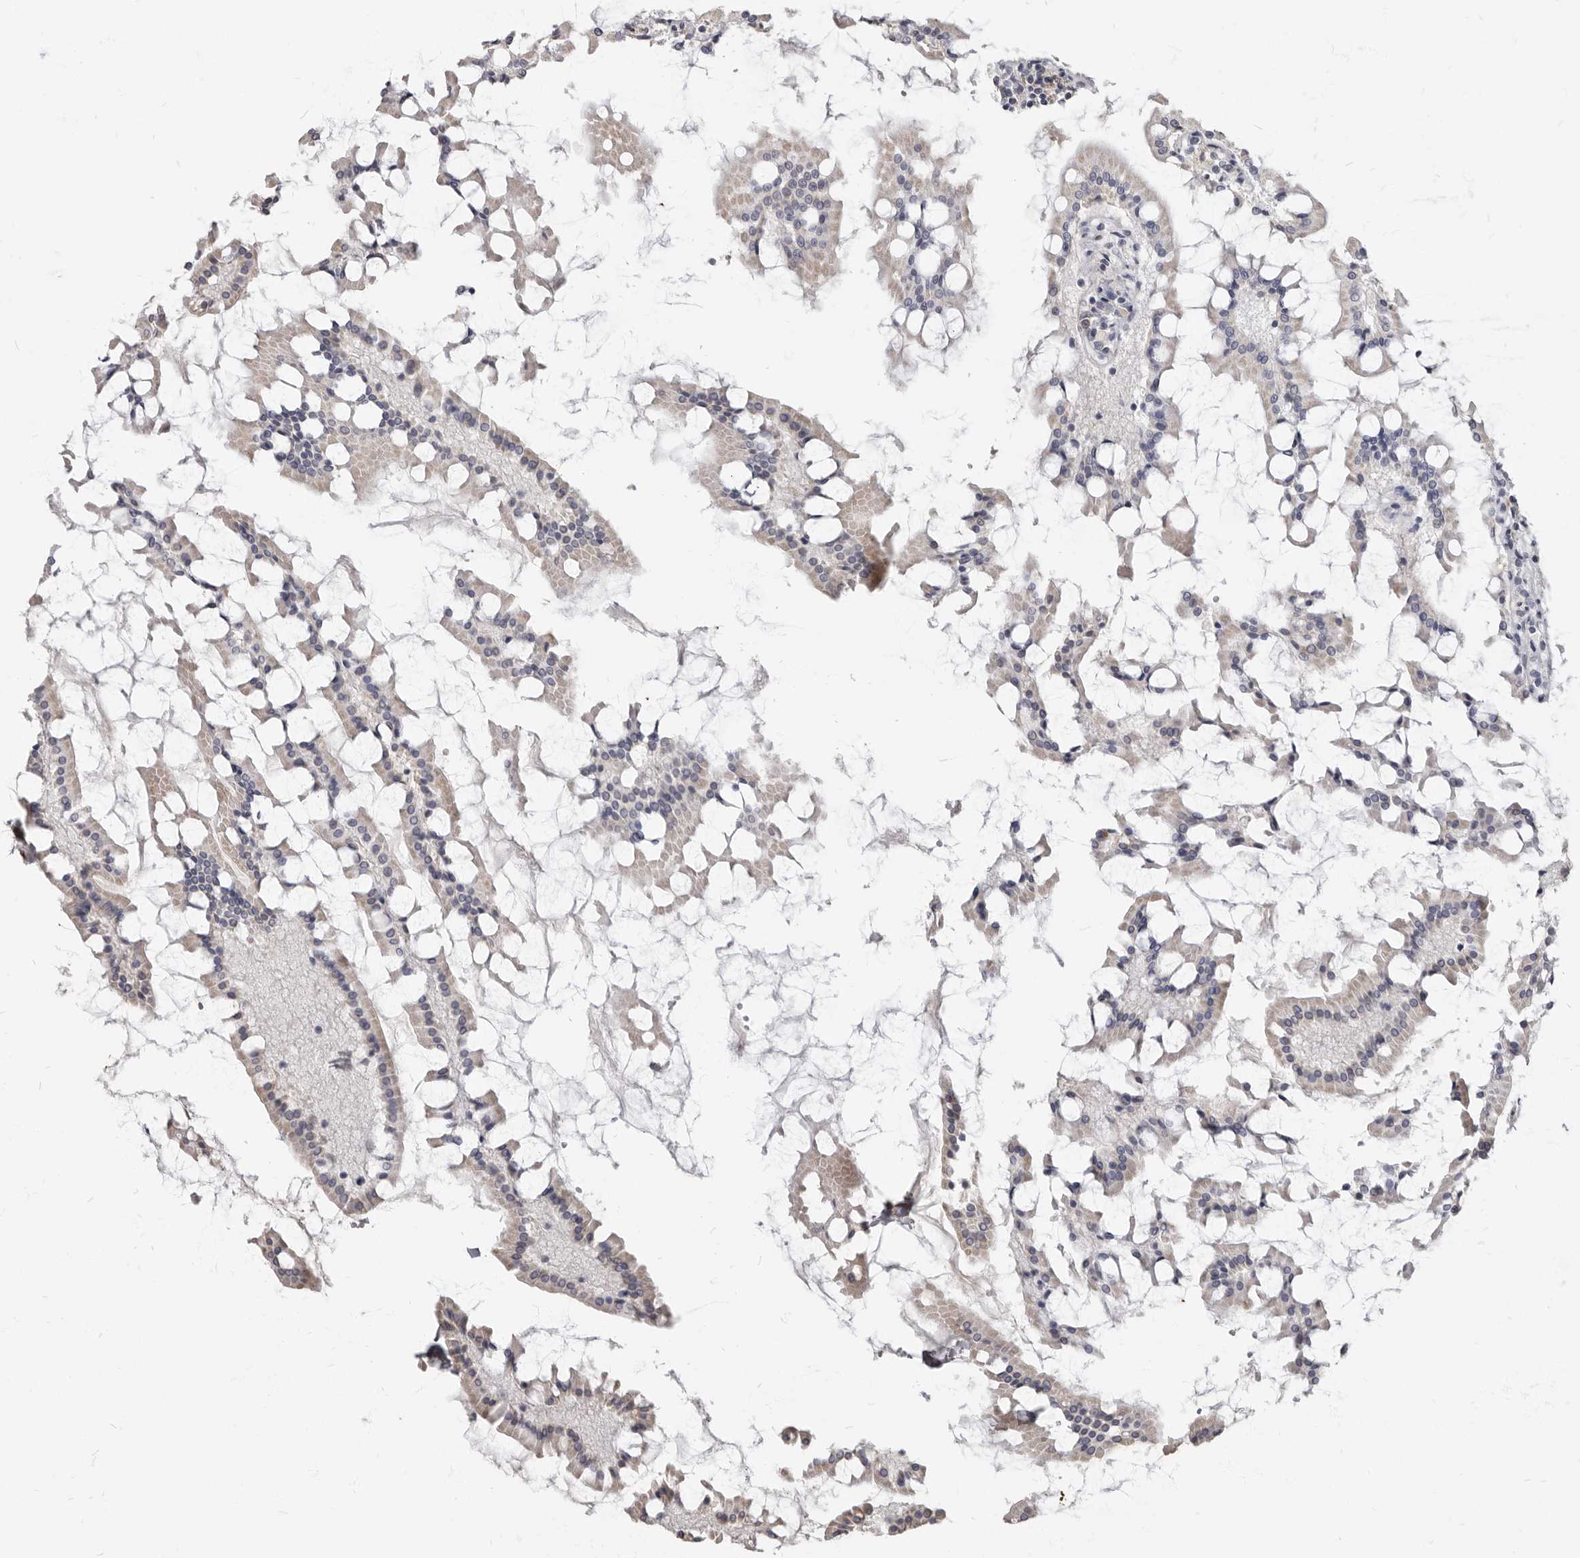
{"staining": {"intensity": "weak", "quantity": "<25%", "location": "cytoplasmic/membranous"}, "tissue": "small intestine", "cell_type": "Glandular cells", "image_type": "normal", "snomed": [{"axis": "morphology", "description": "Normal tissue, NOS"}, {"axis": "topography", "description": "Small intestine"}], "caption": "Small intestine was stained to show a protein in brown. There is no significant staining in glandular cells. (DAB immunohistochemistry, high magnification).", "gene": "MRGPRF", "patient": {"sex": "male", "age": 41}}